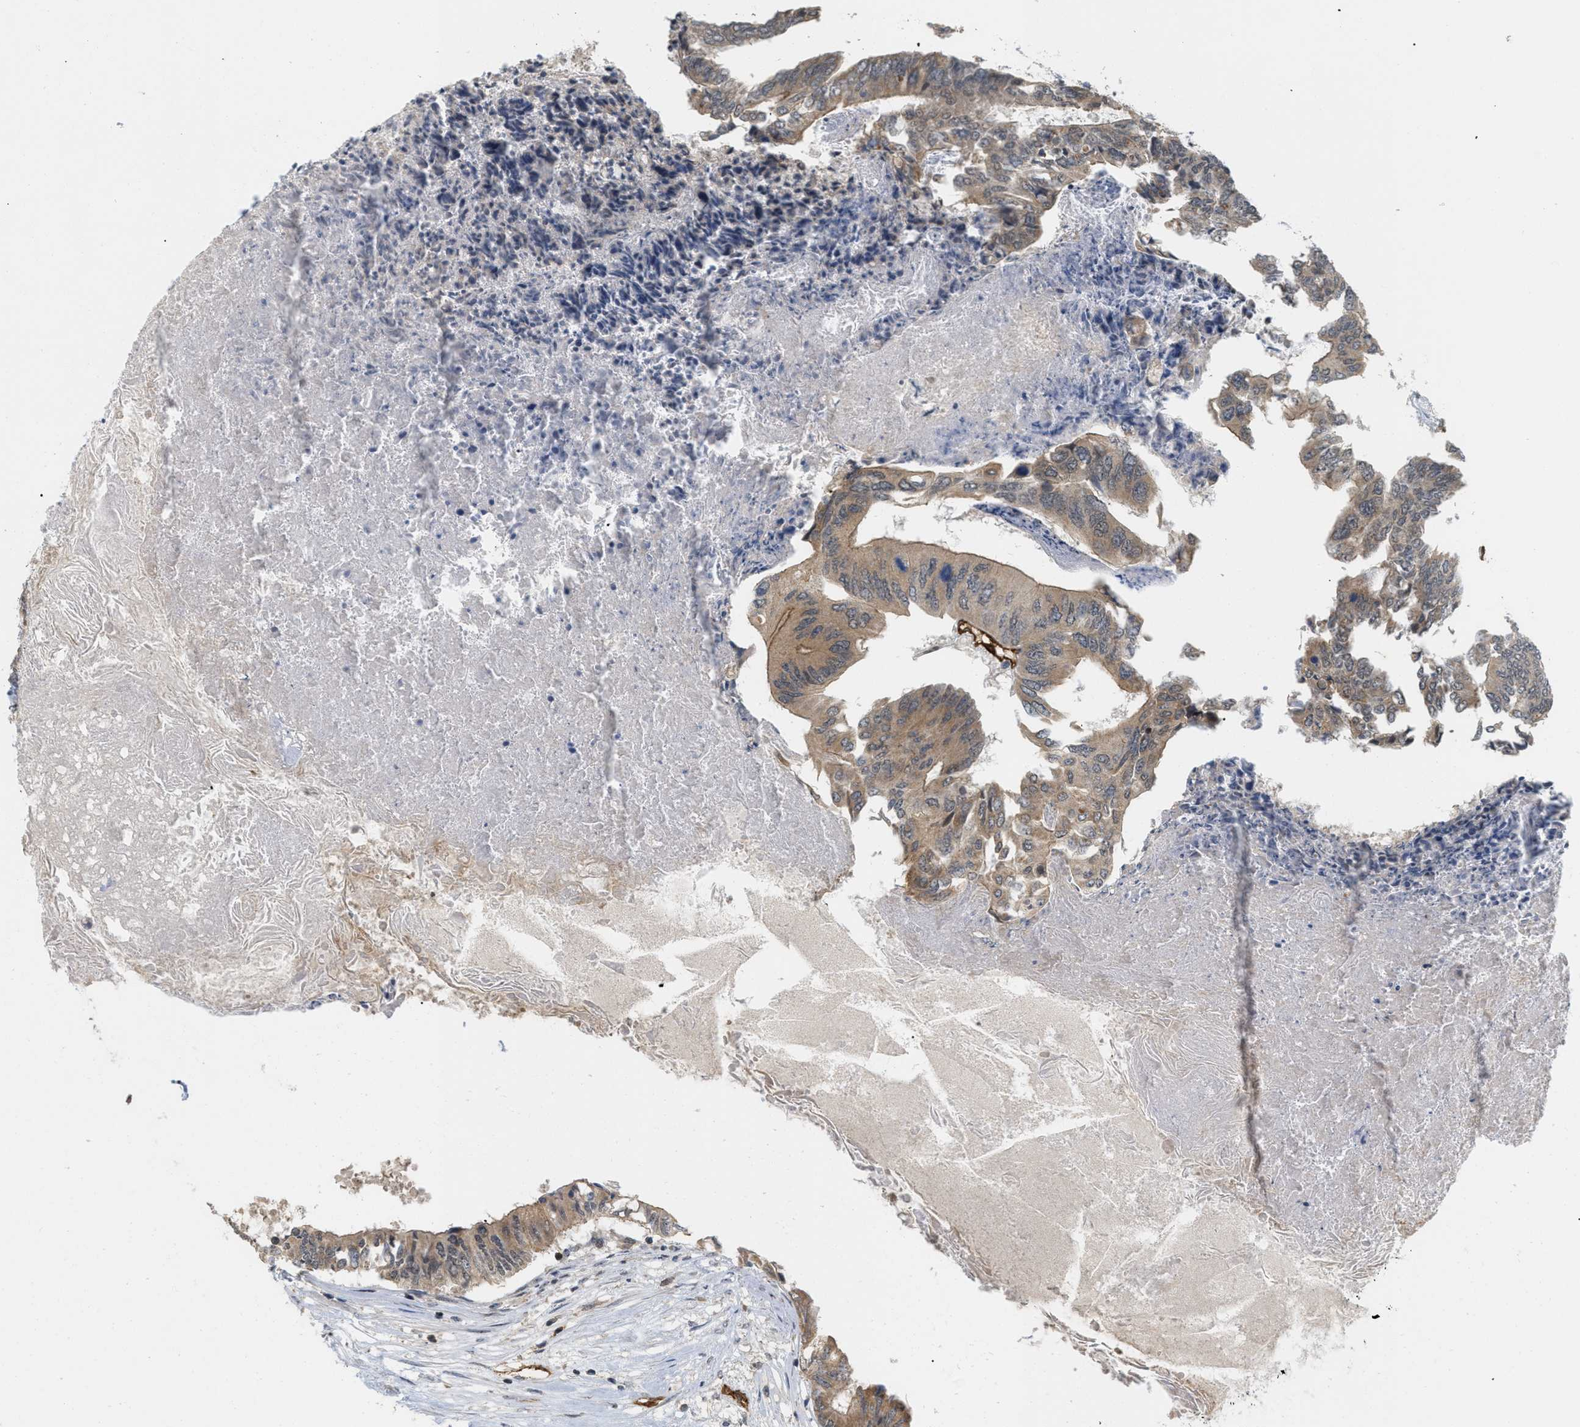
{"staining": {"intensity": "moderate", "quantity": ">75%", "location": "cytoplasmic/membranous"}, "tissue": "colorectal cancer", "cell_type": "Tumor cells", "image_type": "cancer", "snomed": [{"axis": "morphology", "description": "Adenocarcinoma, NOS"}, {"axis": "topography", "description": "Rectum"}], "caption": "DAB (3,3'-diaminobenzidine) immunohistochemical staining of human colorectal cancer reveals moderate cytoplasmic/membranous protein staining in about >75% of tumor cells.", "gene": "PALMD", "patient": {"sex": "male", "age": 63}}